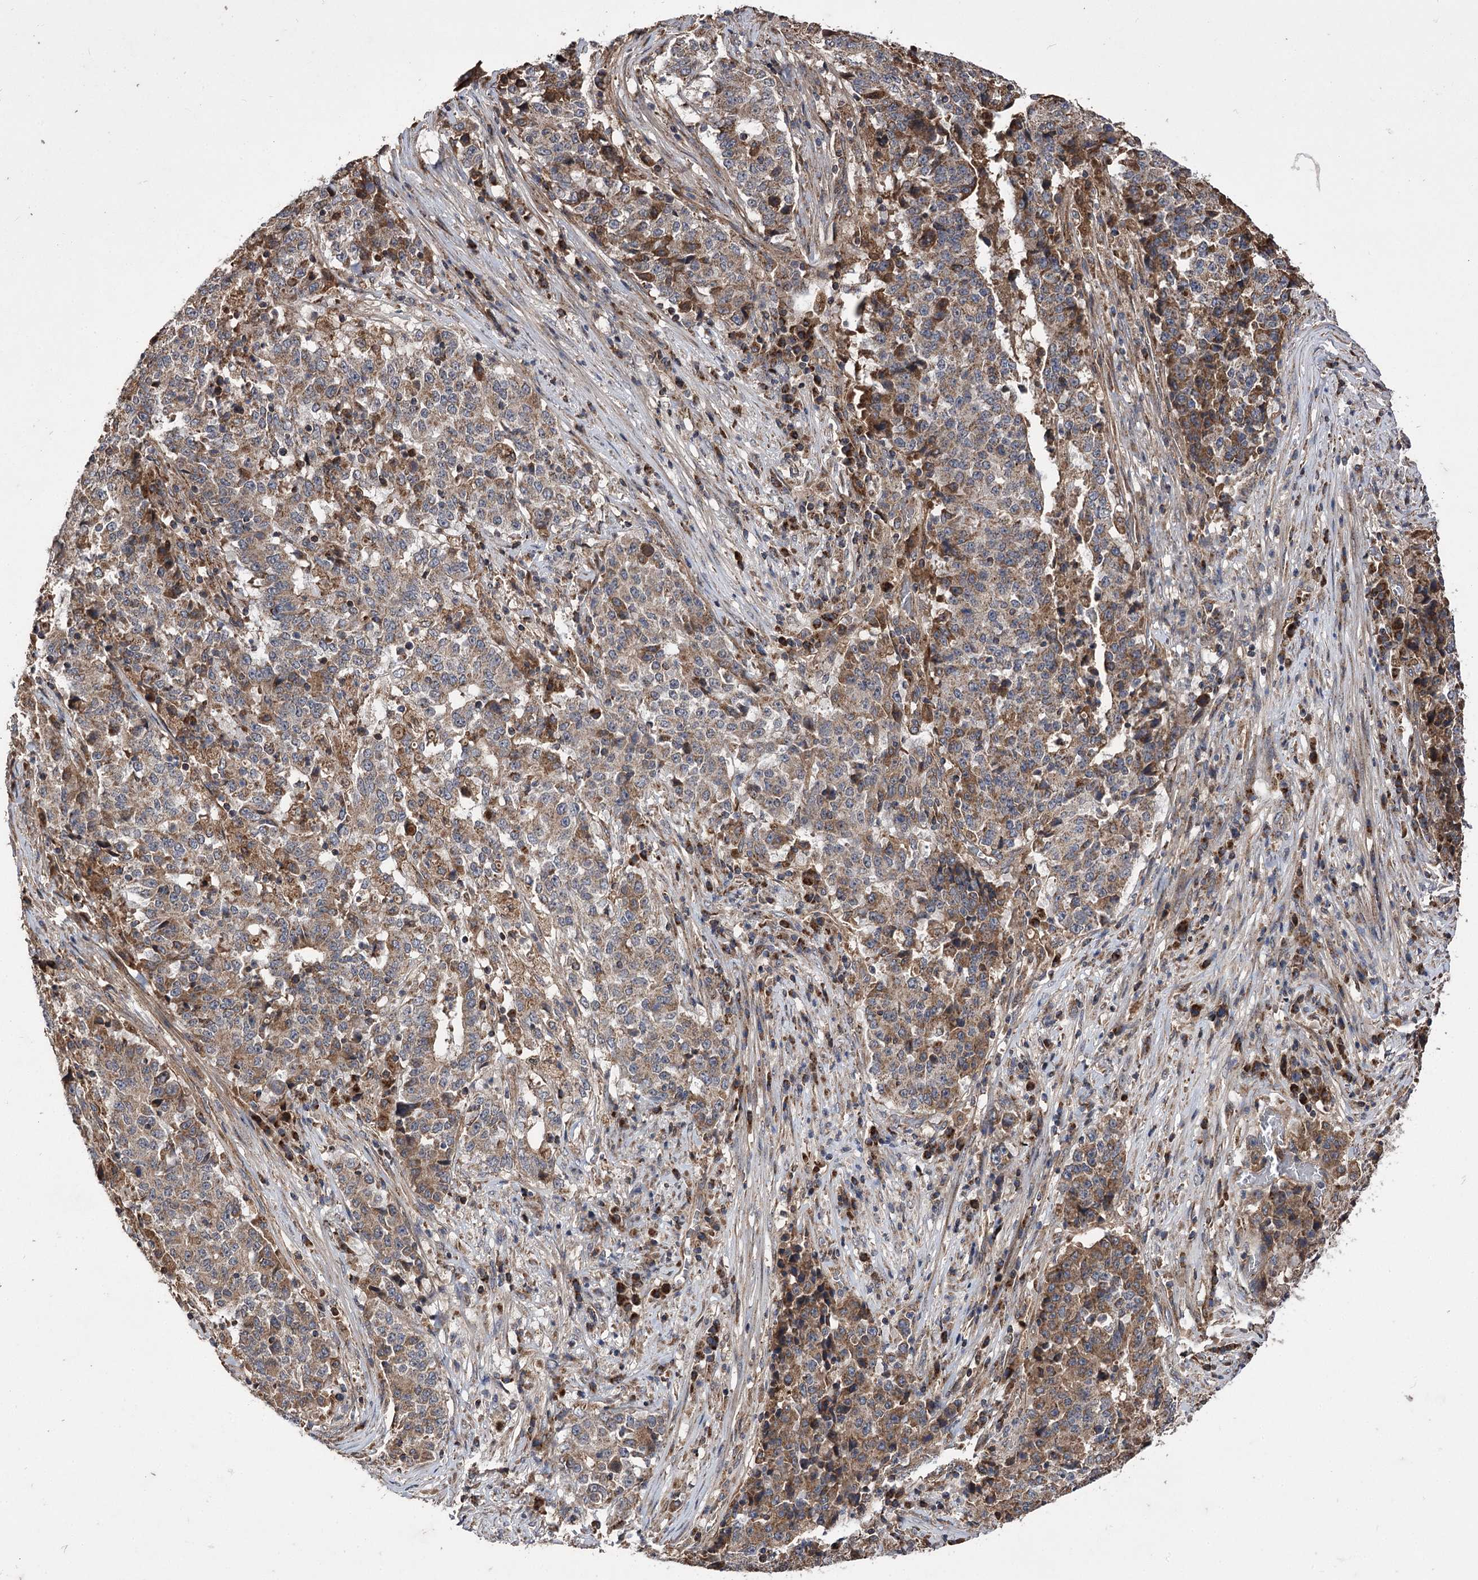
{"staining": {"intensity": "moderate", "quantity": ">75%", "location": "cytoplasmic/membranous"}, "tissue": "stomach cancer", "cell_type": "Tumor cells", "image_type": "cancer", "snomed": [{"axis": "morphology", "description": "Adenocarcinoma, NOS"}, {"axis": "topography", "description": "Stomach"}], "caption": "Stomach cancer tissue reveals moderate cytoplasmic/membranous staining in approximately >75% of tumor cells", "gene": "RASSF3", "patient": {"sex": "male", "age": 59}}